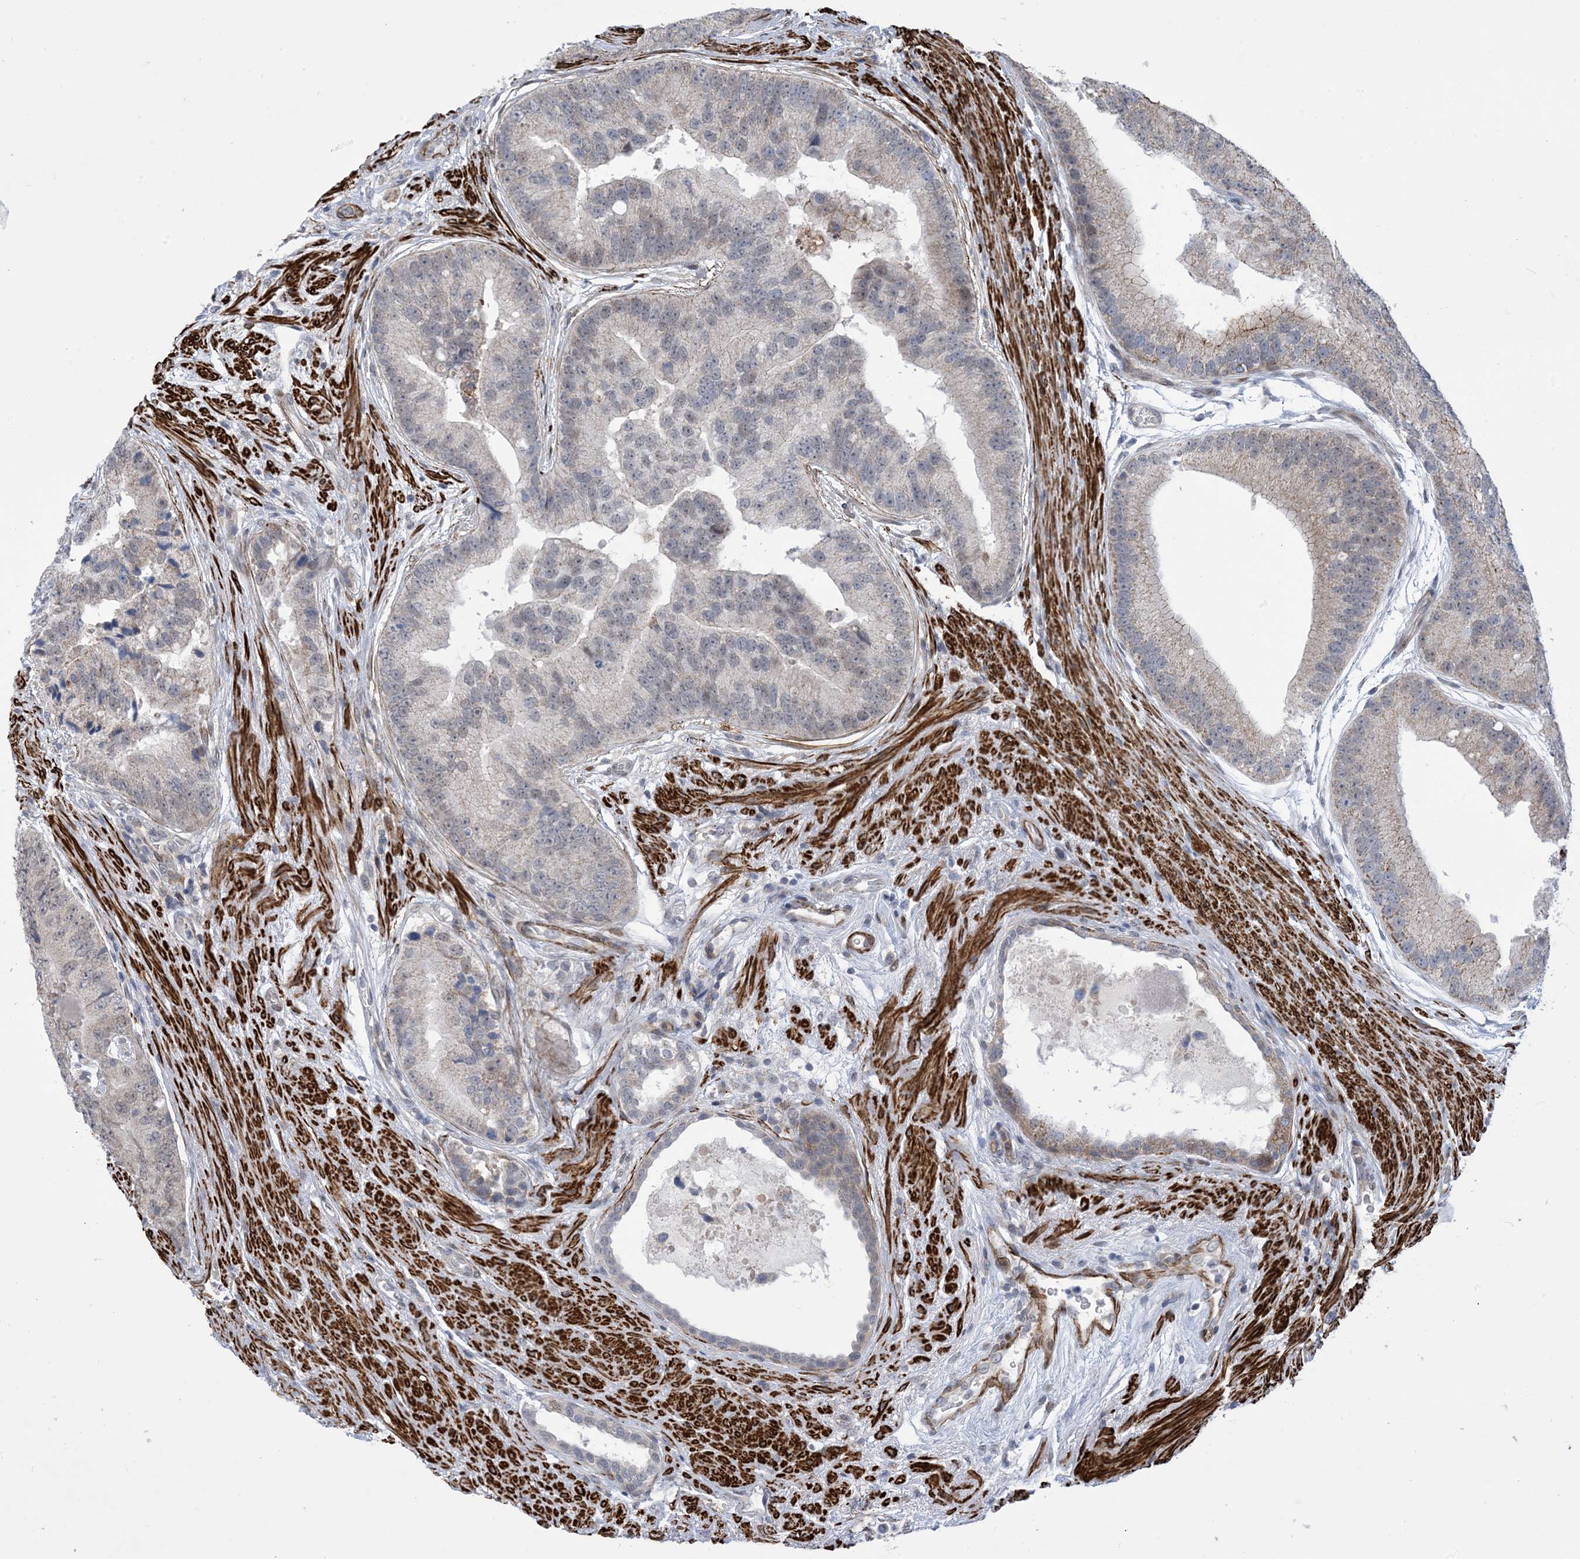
{"staining": {"intensity": "weak", "quantity": "<25%", "location": "cytoplasmic/membranous"}, "tissue": "prostate cancer", "cell_type": "Tumor cells", "image_type": "cancer", "snomed": [{"axis": "morphology", "description": "Adenocarcinoma, High grade"}, {"axis": "topography", "description": "Prostate"}], "caption": "Immunohistochemical staining of prostate high-grade adenocarcinoma exhibits no significant expression in tumor cells.", "gene": "ZNF8", "patient": {"sex": "male", "age": 70}}